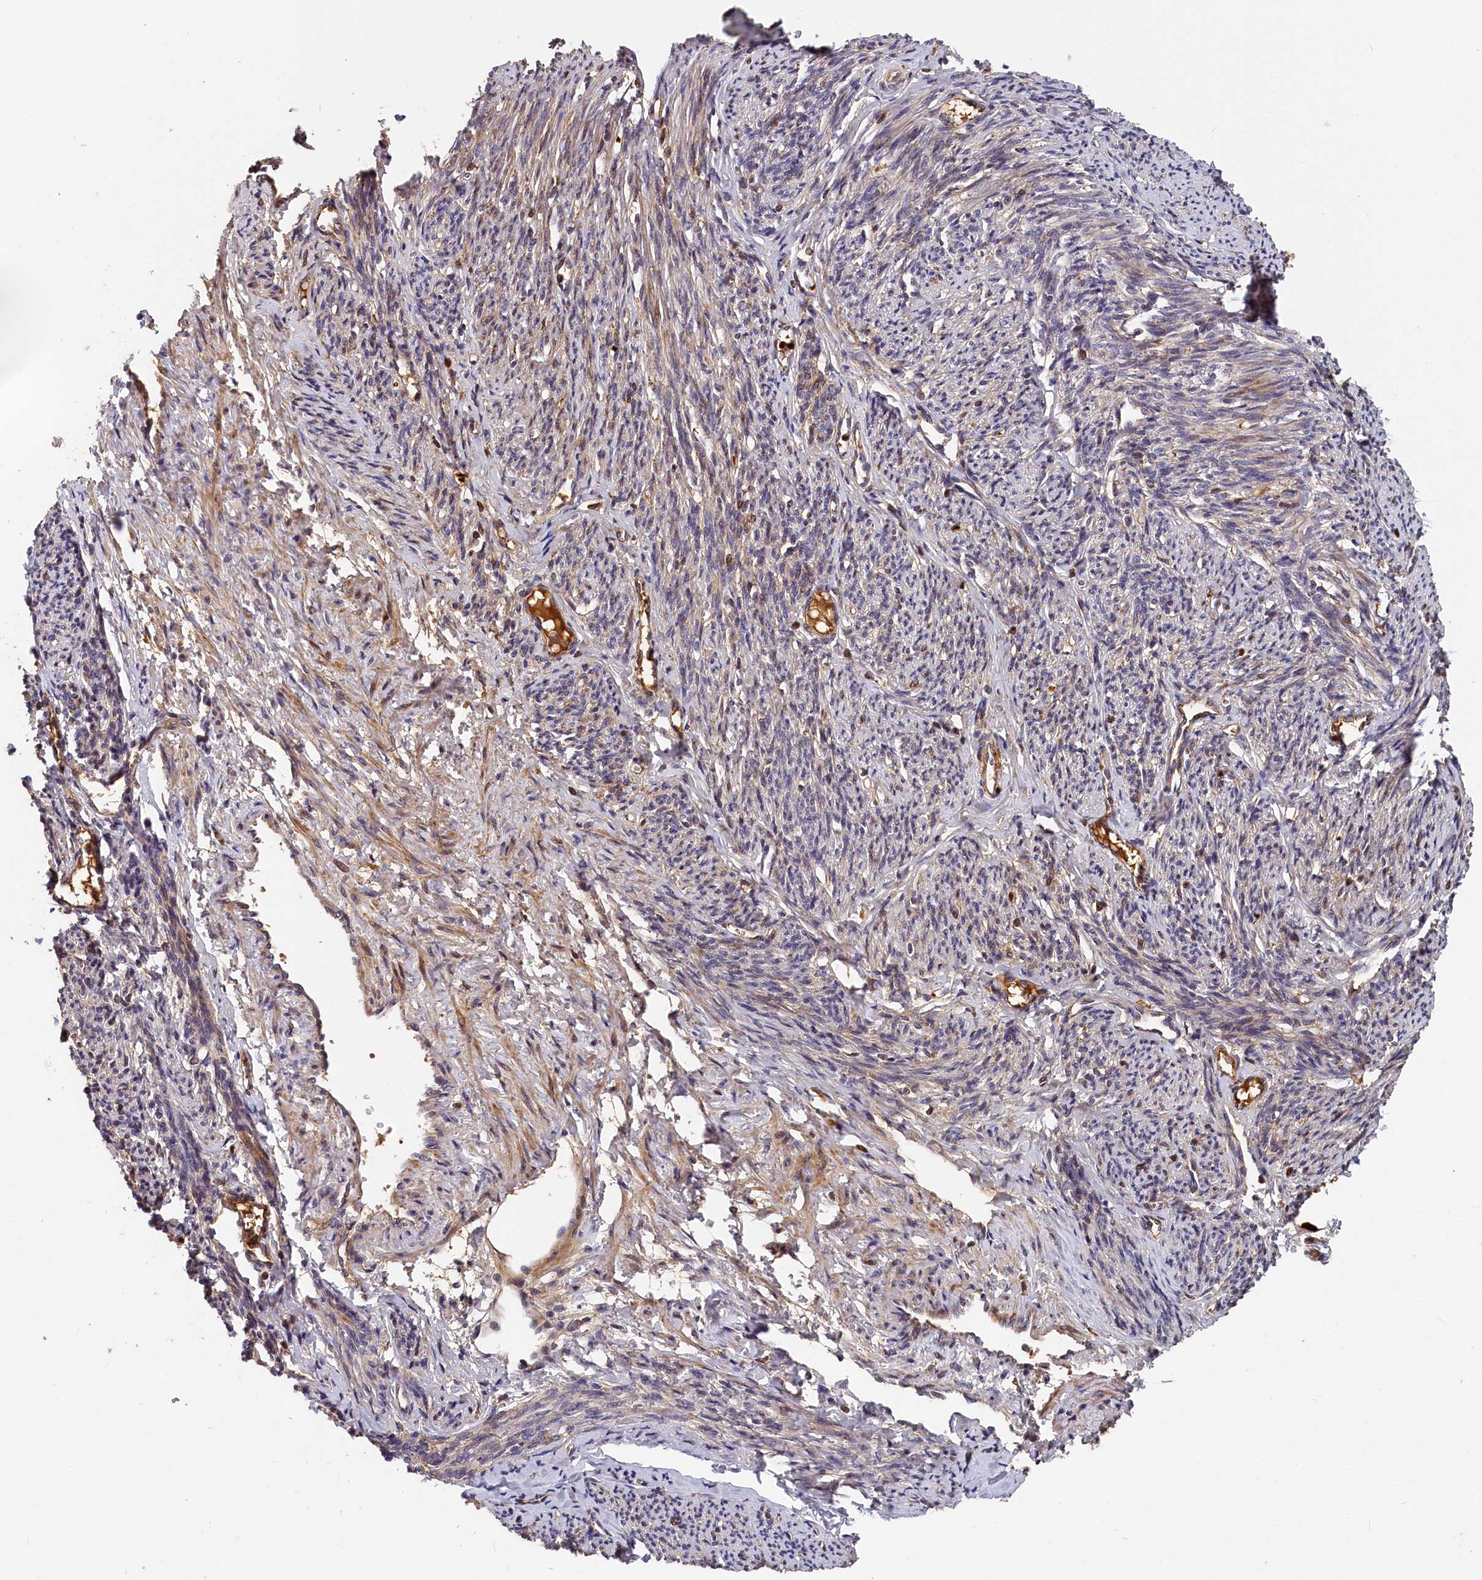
{"staining": {"intensity": "moderate", "quantity": ">75%", "location": "cytoplasmic/membranous"}, "tissue": "smooth muscle", "cell_type": "Smooth muscle cells", "image_type": "normal", "snomed": [{"axis": "morphology", "description": "Normal tissue, NOS"}, {"axis": "topography", "description": "Smooth muscle"}, {"axis": "topography", "description": "Uterus"}], "caption": "Immunohistochemical staining of normal smooth muscle displays moderate cytoplasmic/membranous protein expression in approximately >75% of smooth muscle cells.", "gene": "ITIH1", "patient": {"sex": "female", "age": 59}}